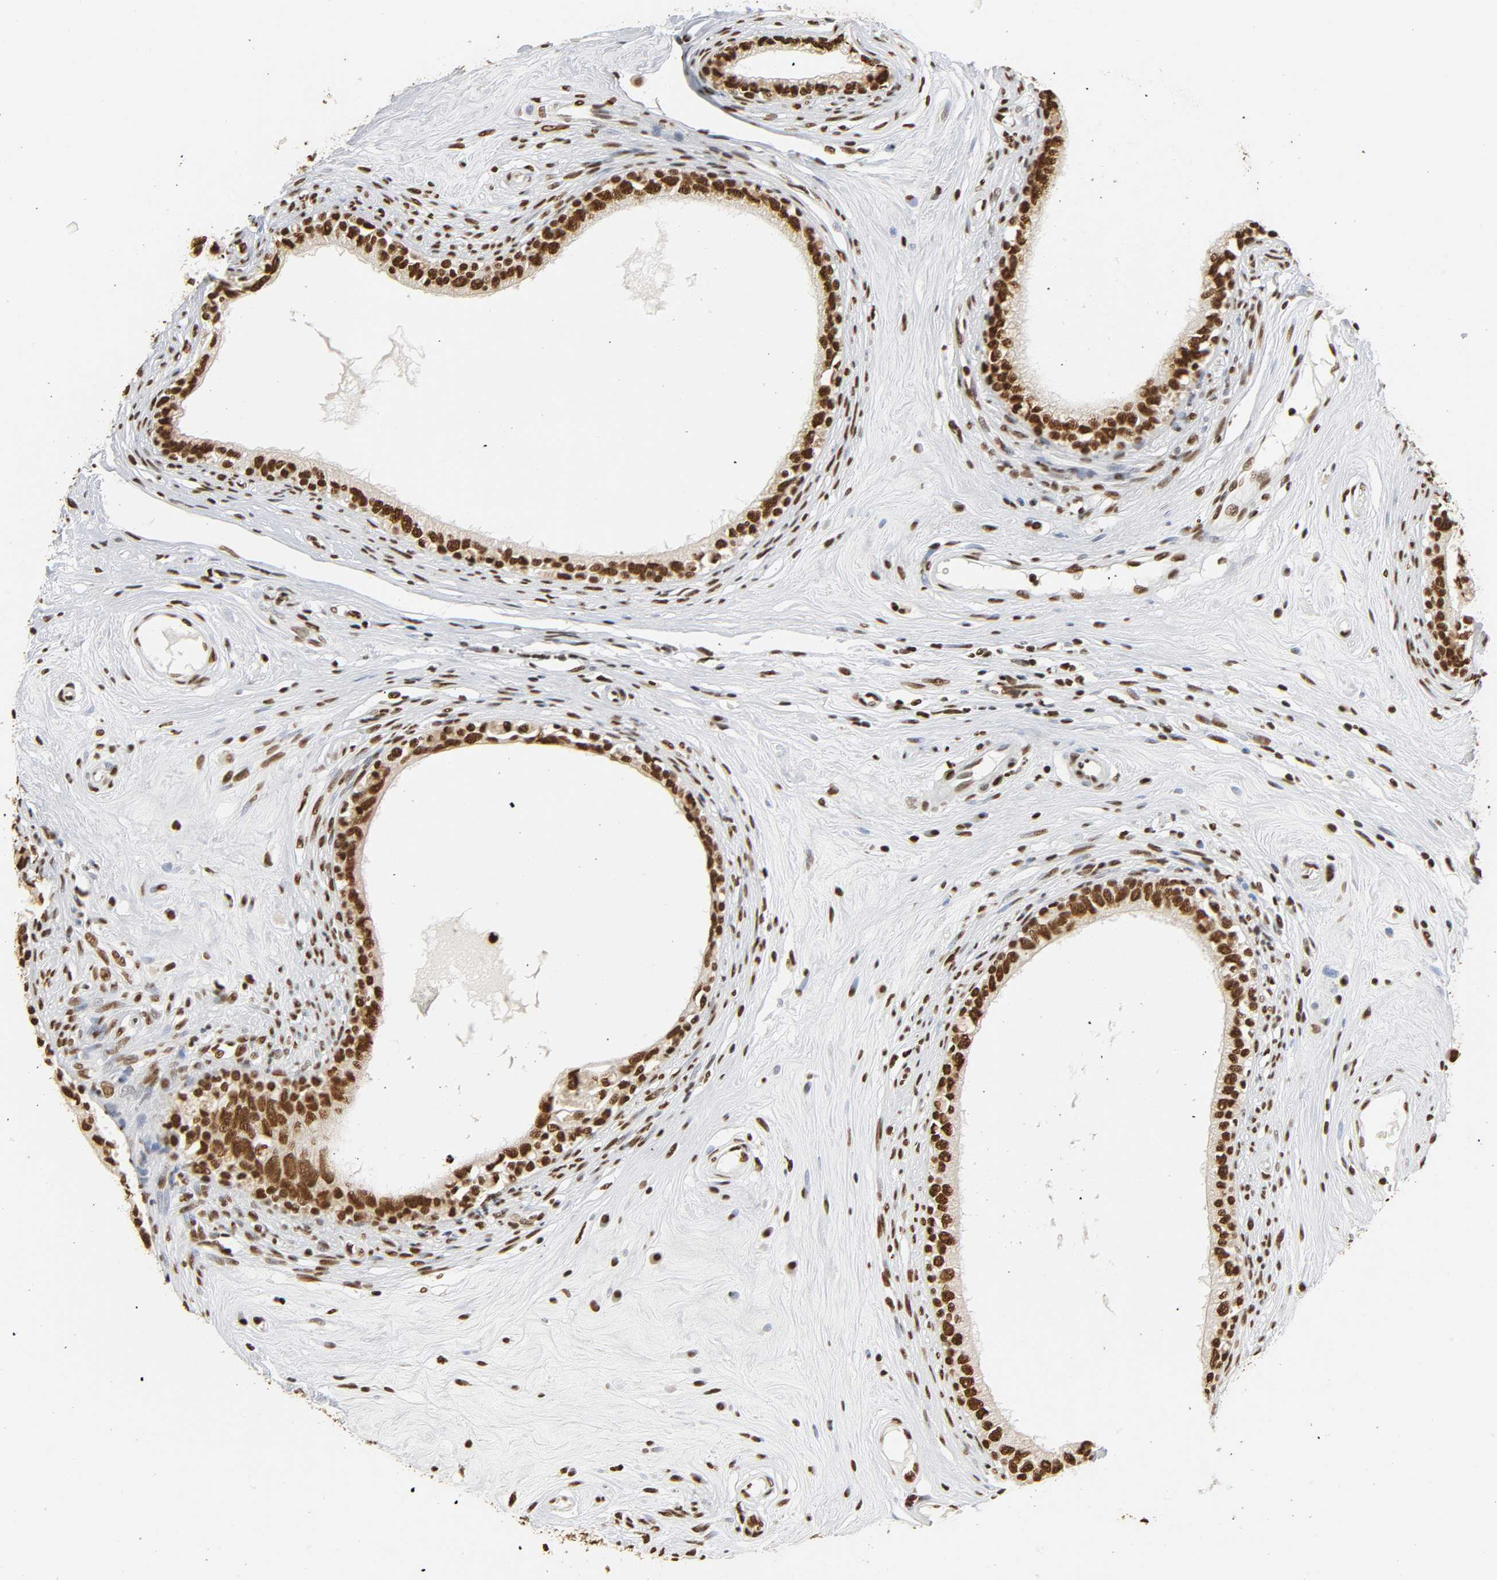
{"staining": {"intensity": "strong", "quantity": ">75%", "location": "nuclear"}, "tissue": "epididymis", "cell_type": "Glandular cells", "image_type": "normal", "snomed": [{"axis": "morphology", "description": "Normal tissue, NOS"}, {"axis": "morphology", "description": "Inflammation, NOS"}, {"axis": "topography", "description": "Epididymis"}], "caption": "This histopathology image displays IHC staining of benign epididymis, with high strong nuclear expression in about >75% of glandular cells.", "gene": "HNRNPC", "patient": {"sex": "male", "age": 84}}